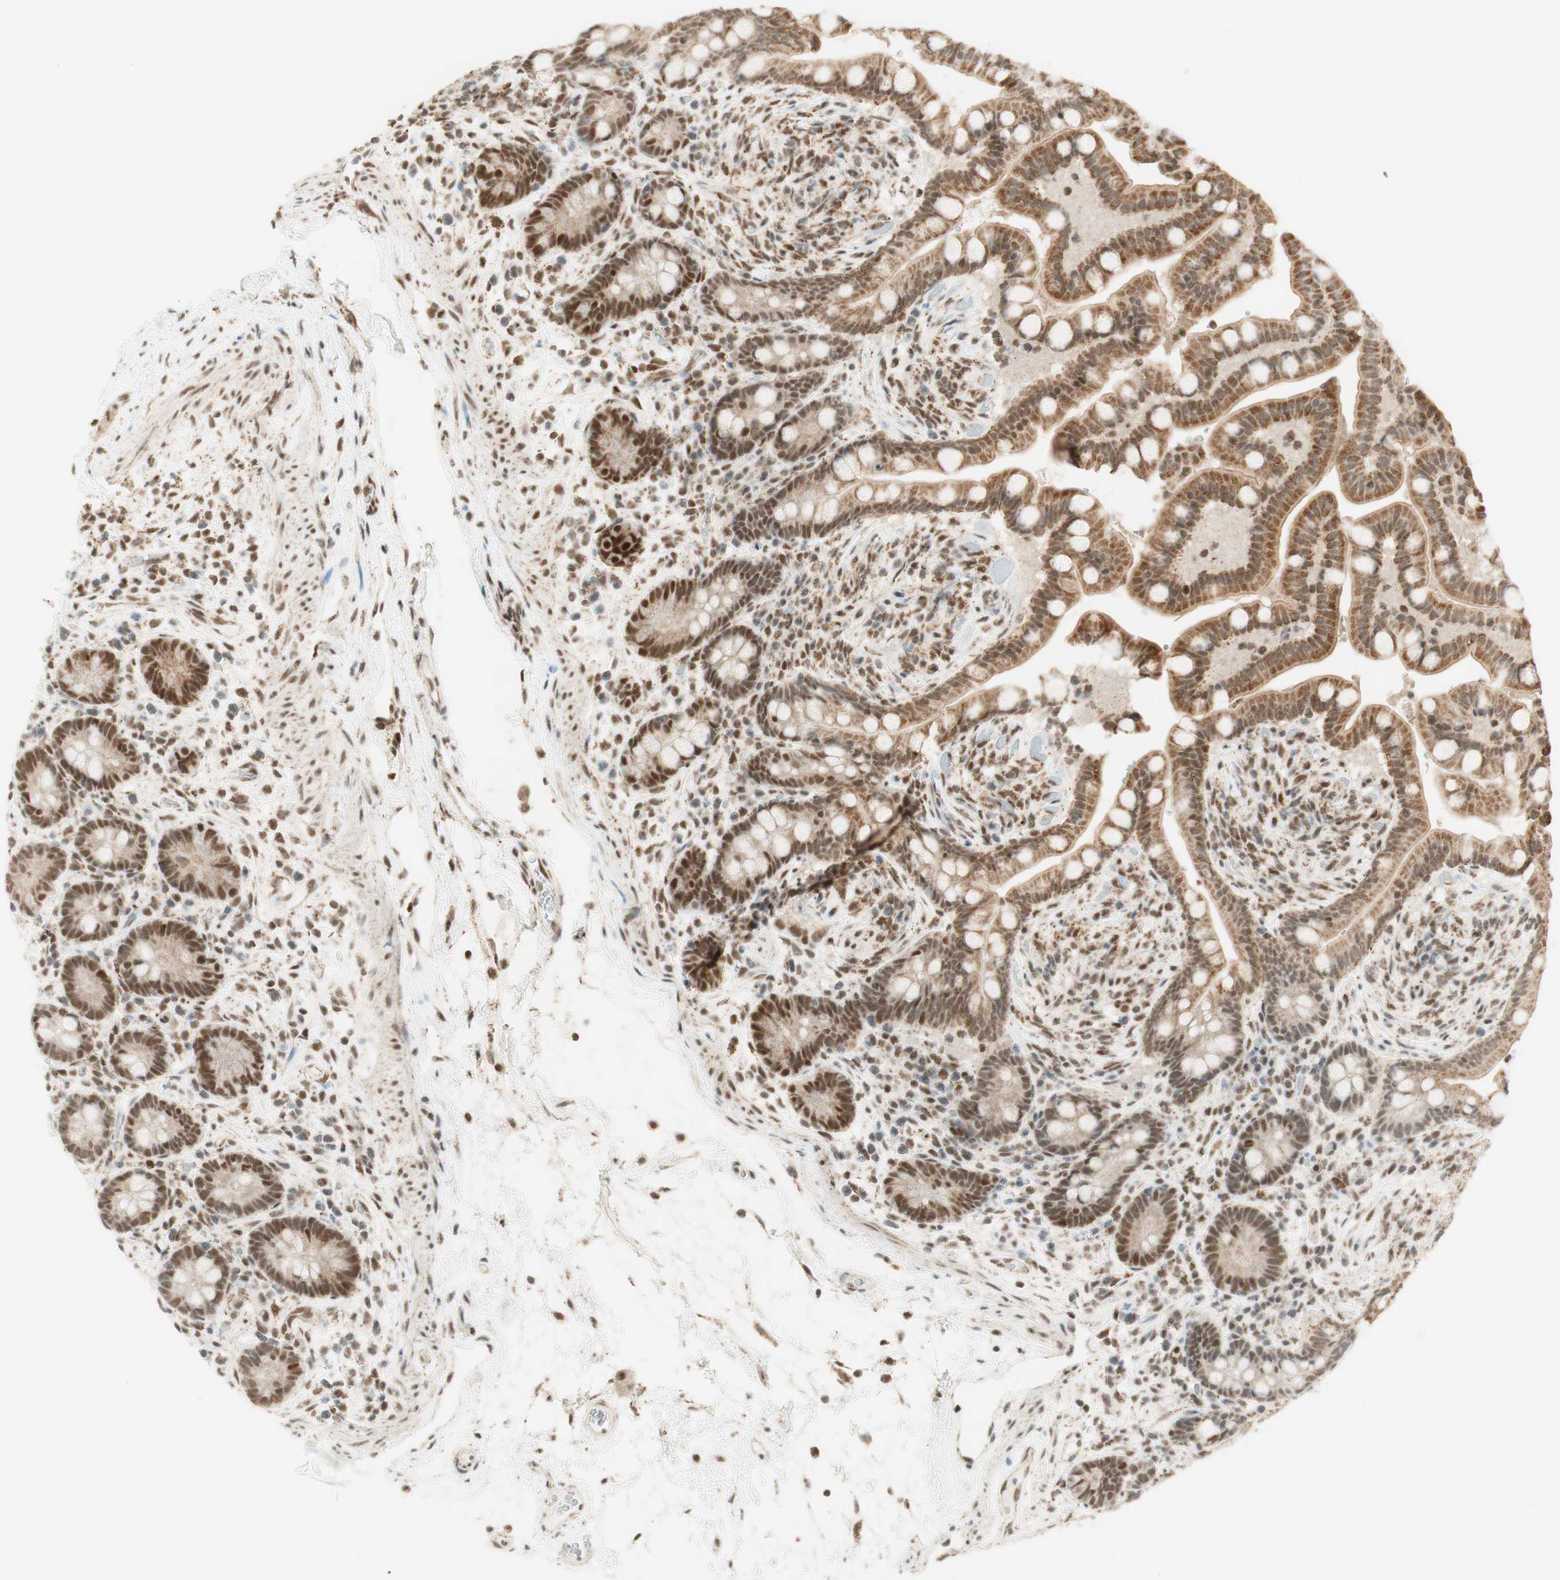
{"staining": {"intensity": "moderate", "quantity": ">75%", "location": "nuclear"}, "tissue": "colon", "cell_type": "Endothelial cells", "image_type": "normal", "snomed": [{"axis": "morphology", "description": "Normal tissue, NOS"}, {"axis": "topography", "description": "Colon"}], "caption": "A medium amount of moderate nuclear expression is identified in approximately >75% of endothelial cells in benign colon.", "gene": "ZNF782", "patient": {"sex": "male", "age": 73}}